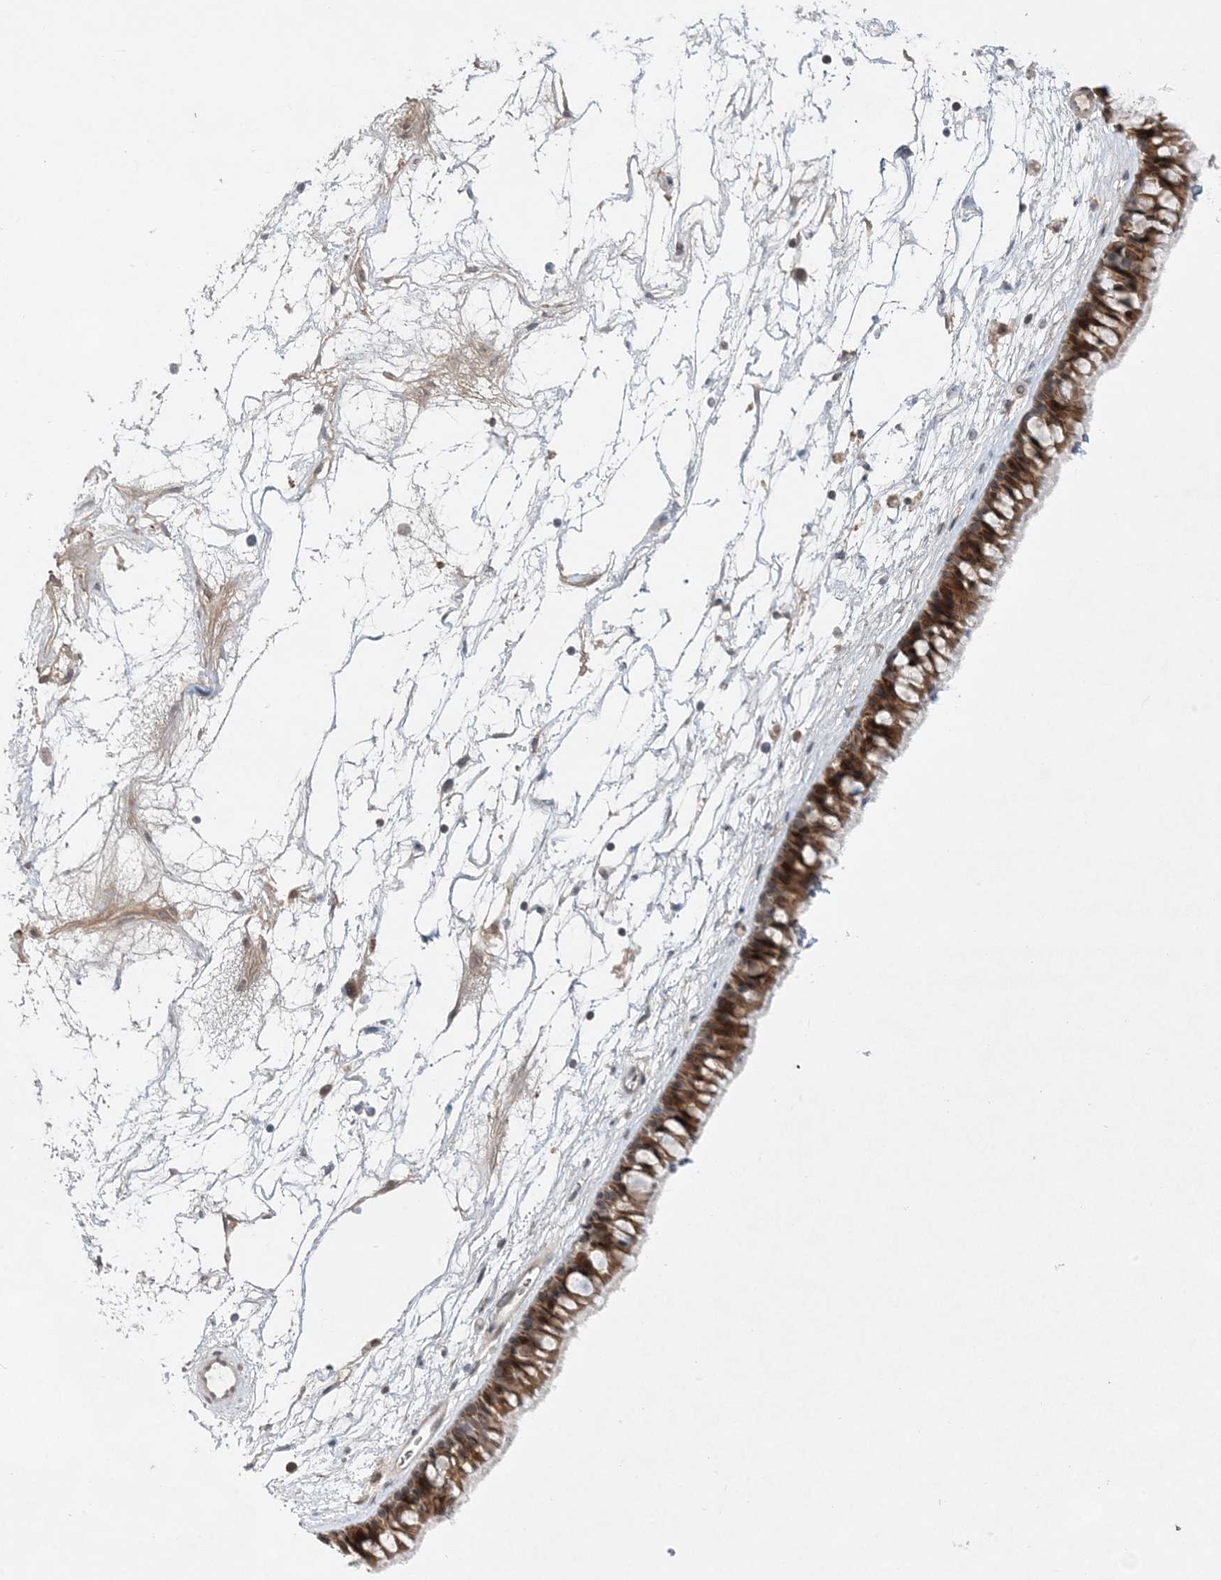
{"staining": {"intensity": "moderate", "quantity": ">75%", "location": "cytoplasmic/membranous,nuclear"}, "tissue": "nasopharynx", "cell_type": "Respiratory epithelial cells", "image_type": "normal", "snomed": [{"axis": "morphology", "description": "Normal tissue, NOS"}, {"axis": "topography", "description": "Nasopharynx"}], "caption": "Normal nasopharynx was stained to show a protein in brown. There is medium levels of moderate cytoplasmic/membranous,nuclear expression in about >75% of respiratory epithelial cells.", "gene": "TMEM132B", "patient": {"sex": "male", "age": 64}}